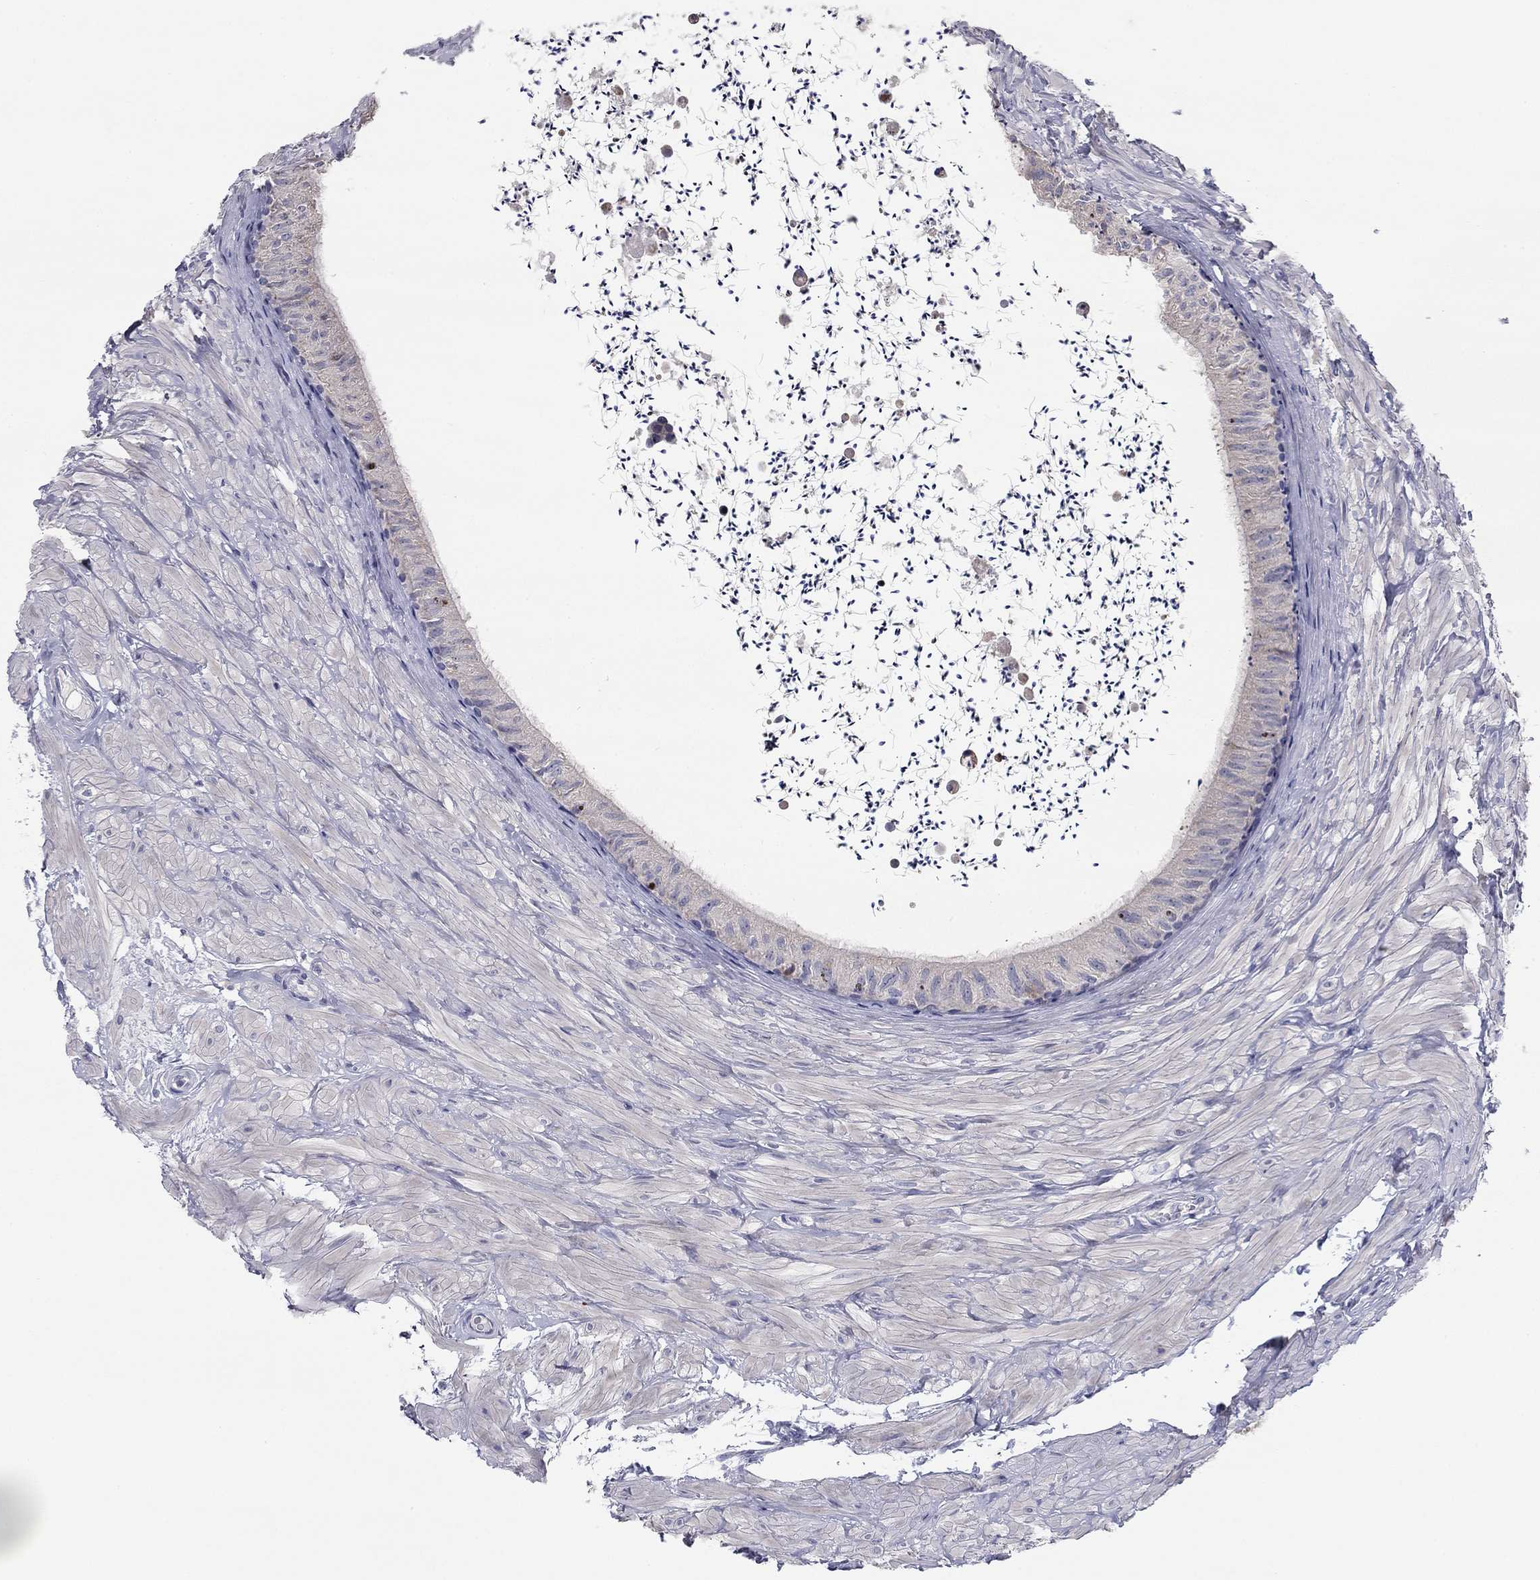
{"staining": {"intensity": "negative", "quantity": "none", "location": "none"}, "tissue": "epididymis", "cell_type": "Glandular cells", "image_type": "normal", "snomed": [{"axis": "morphology", "description": "Normal tissue, NOS"}, {"axis": "topography", "description": "Epididymis"}], "caption": "Glandular cells show no significant staining in unremarkable epididymis. Nuclei are stained in blue.", "gene": "GRK7", "patient": {"sex": "male", "age": 32}}